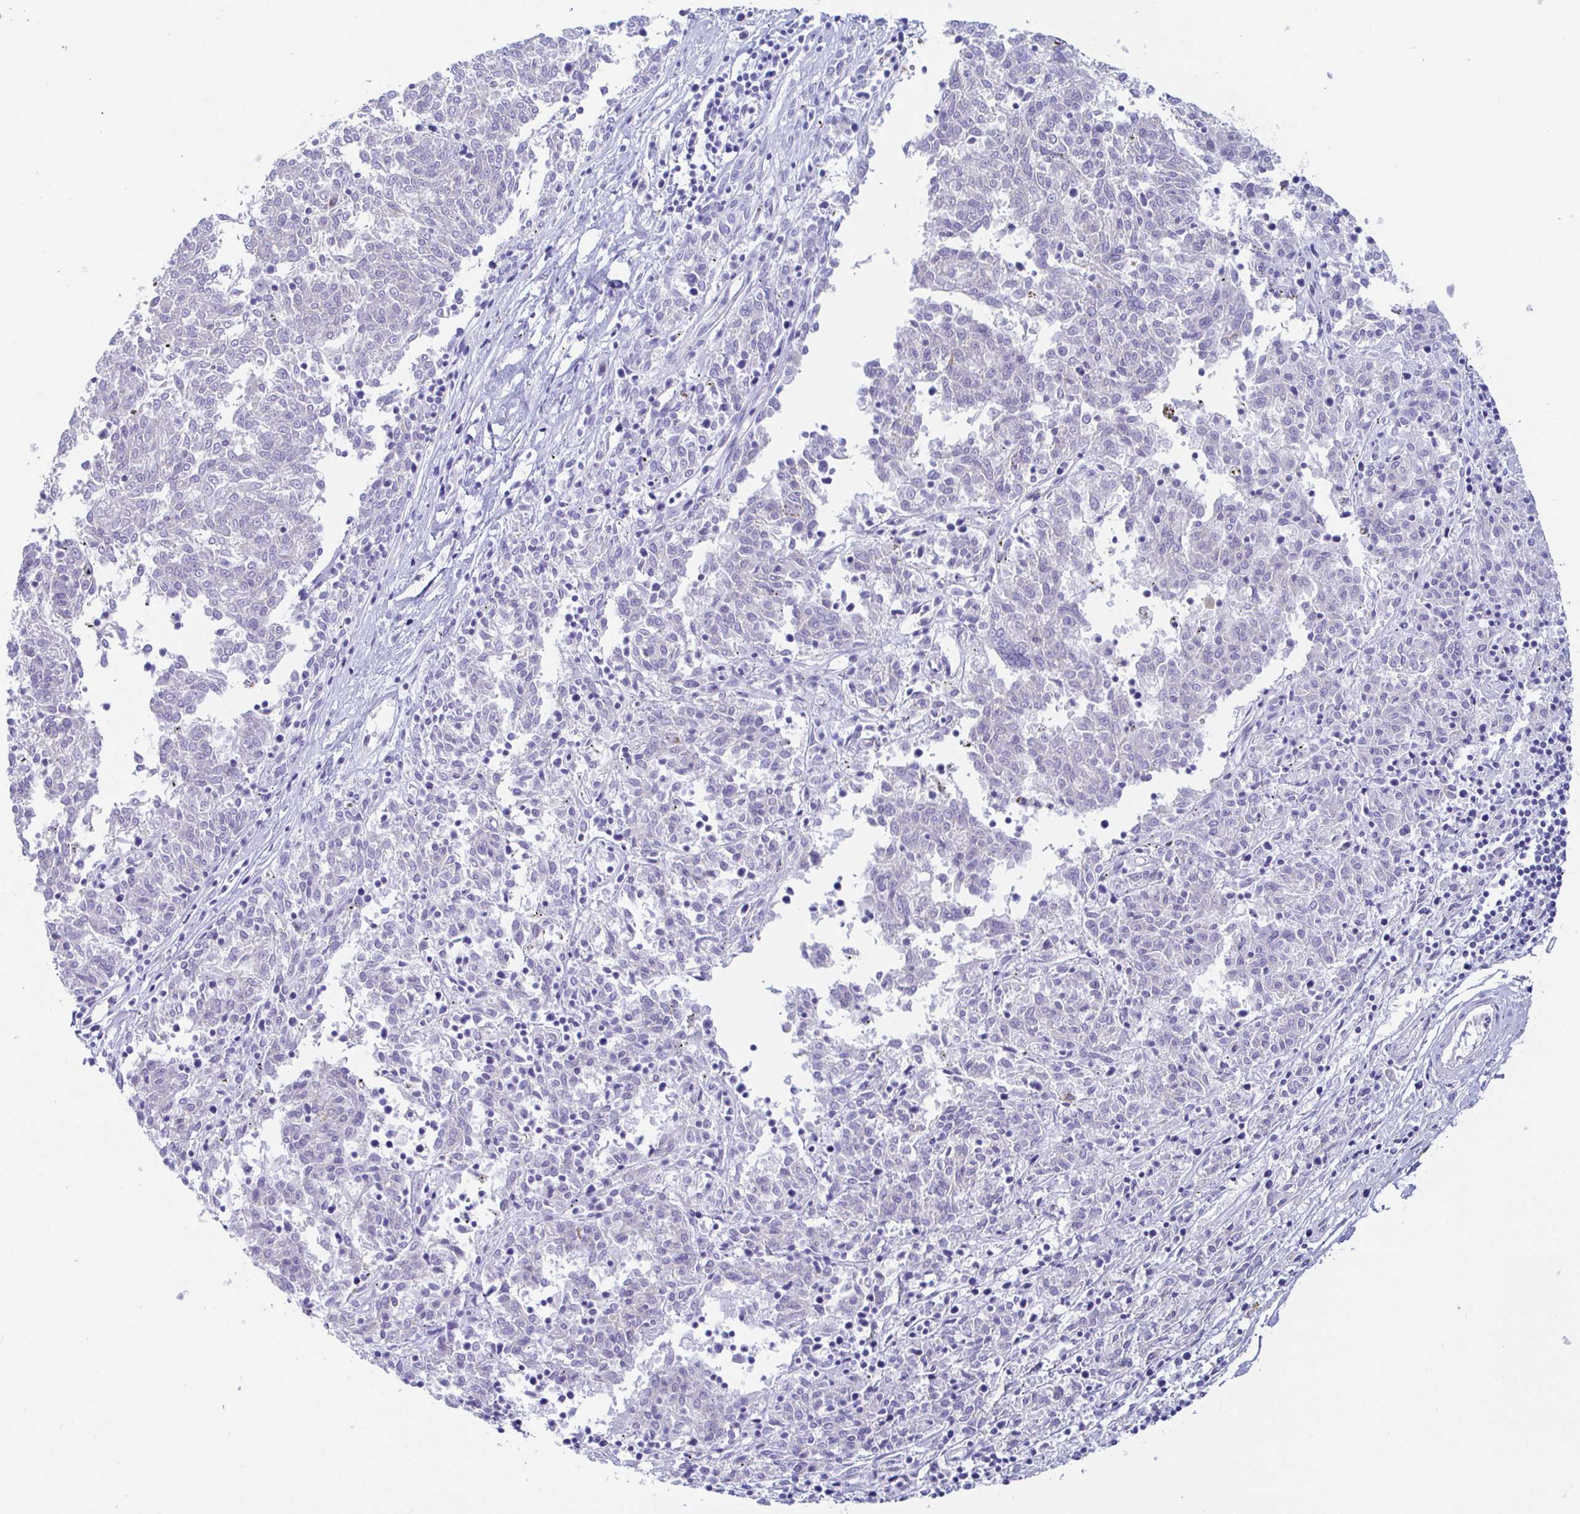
{"staining": {"intensity": "negative", "quantity": "none", "location": "none"}, "tissue": "melanoma", "cell_type": "Tumor cells", "image_type": "cancer", "snomed": [{"axis": "morphology", "description": "Malignant melanoma, NOS"}, {"axis": "topography", "description": "Skin"}], "caption": "Immunohistochemical staining of melanoma shows no significant expression in tumor cells.", "gene": "ARL4D", "patient": {"sex": "female", "age": 72}}